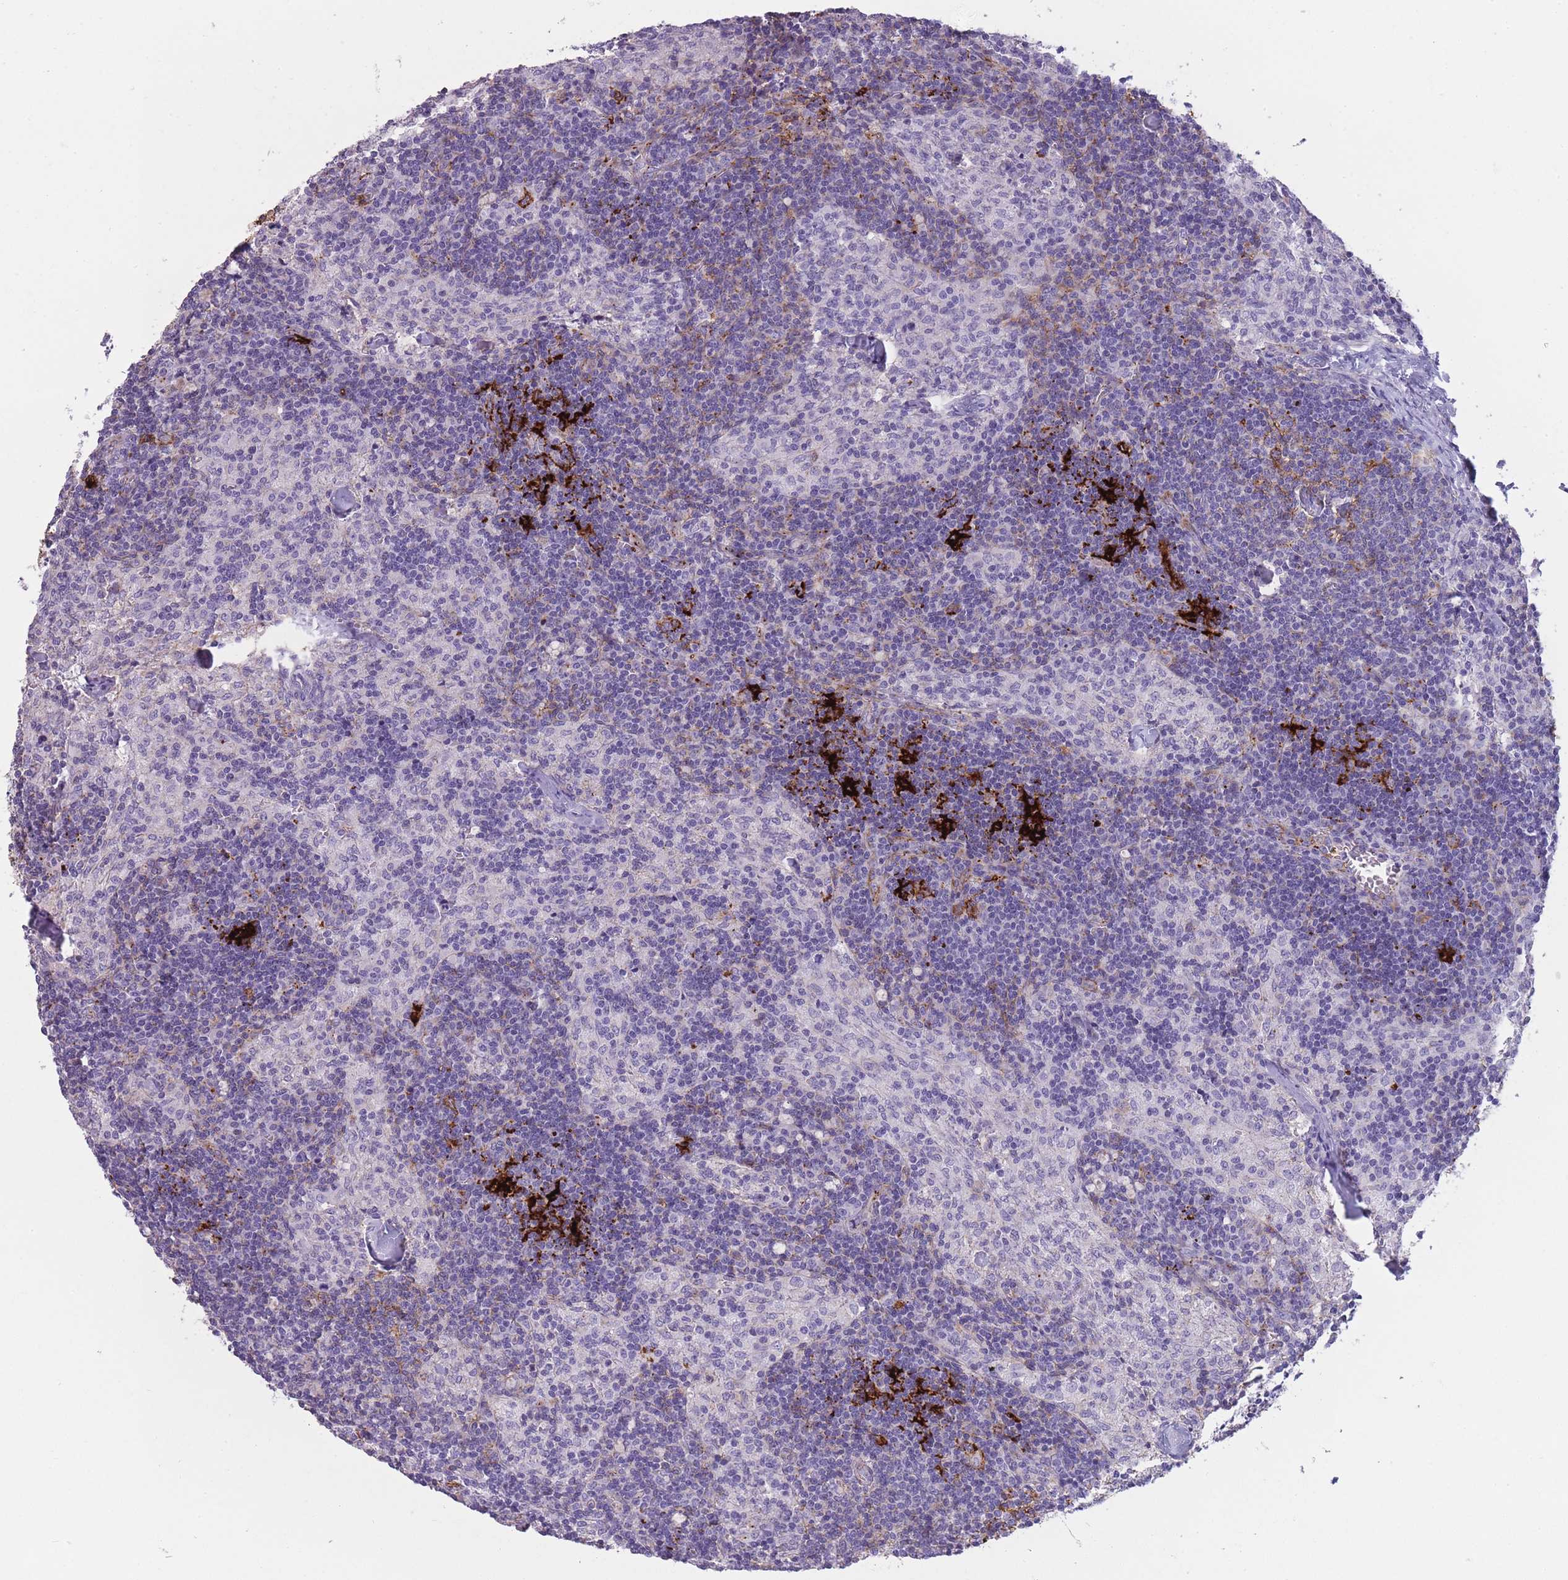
{"staining": {"intensity": "strong", "quantity": "<25%", "location": "cytoplasmic/membranous"}, "tissue": "lymph node", "cell_type": "Germinal center cells", "image_type": "normal", "snomed": [{"axis": "morphology", "description": "Normal tissue, NOS"}, {"axis": "topography", "description": "Lymph node"}], "caption": "IHC photomicrograph of unremarkable human lymph node stained for a protein (brown), which exhibits medium levels of strong cytoplasmic/membranous staining in about <25% of germinal center cells.", "gene": "UTP14A", "patient": {"sex": "female", "age": 42}}